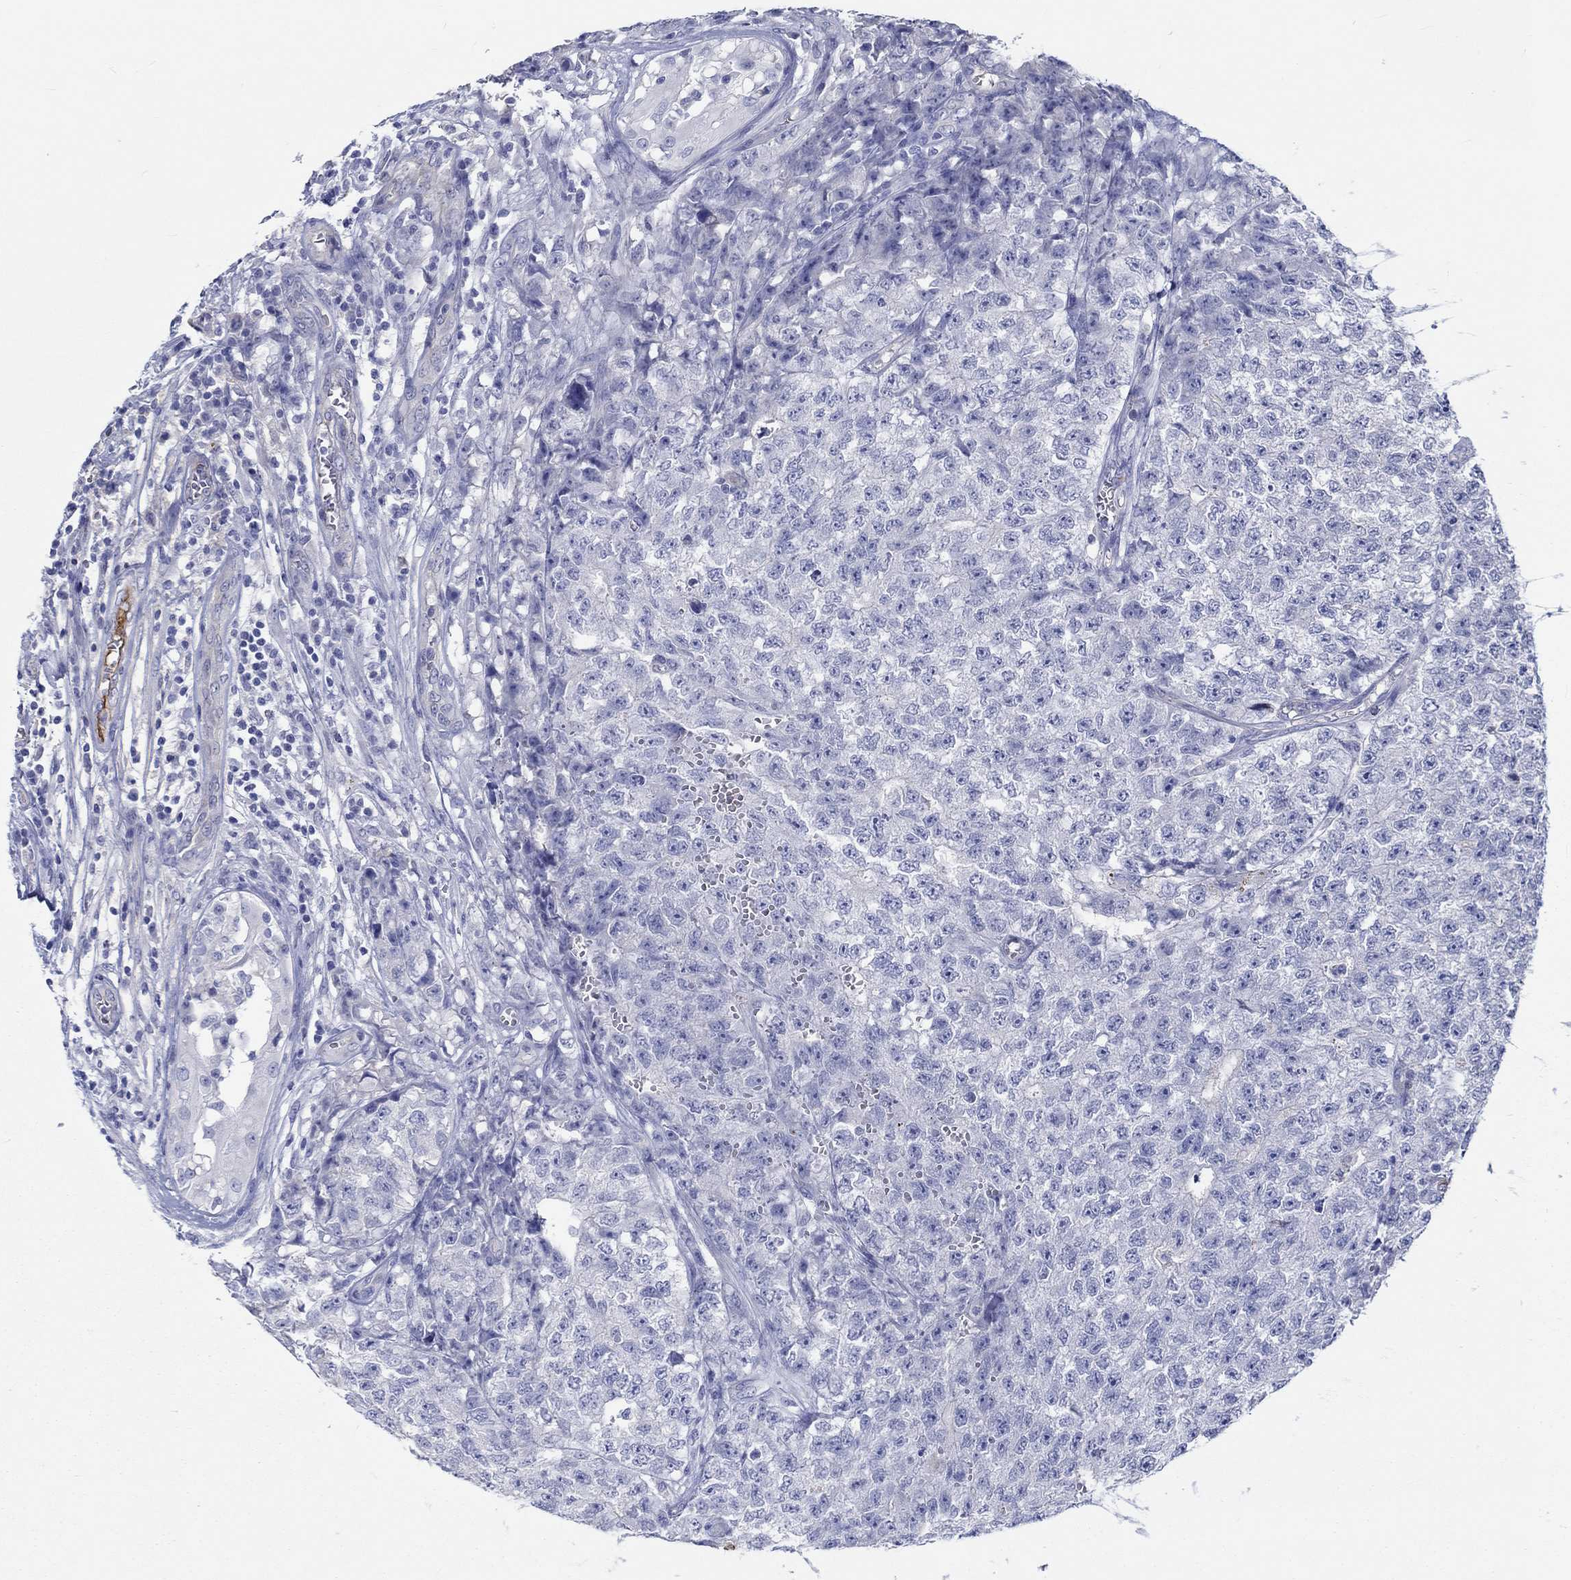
{"staining": {"intensity": "negative", "quantity": "none", "location": "none"}, "tissue": "testis cancer", "cell_type": "Tumor cells", "image_type": "cancer", "snomed": [{"axis": "morphology", "description": "Seminoma, NOS"}, {"axis": "morphology", "description": "Carcinoma, Embryonal, NOS"}, {"axis": "topography", "description": "Testis"}], "caption": "Protein analysis of testis embryonal carcinoma reveals no significant staining in tumor cells.", "gene": "CDY2B", "patient": {"sex": "male", "age": 22}}